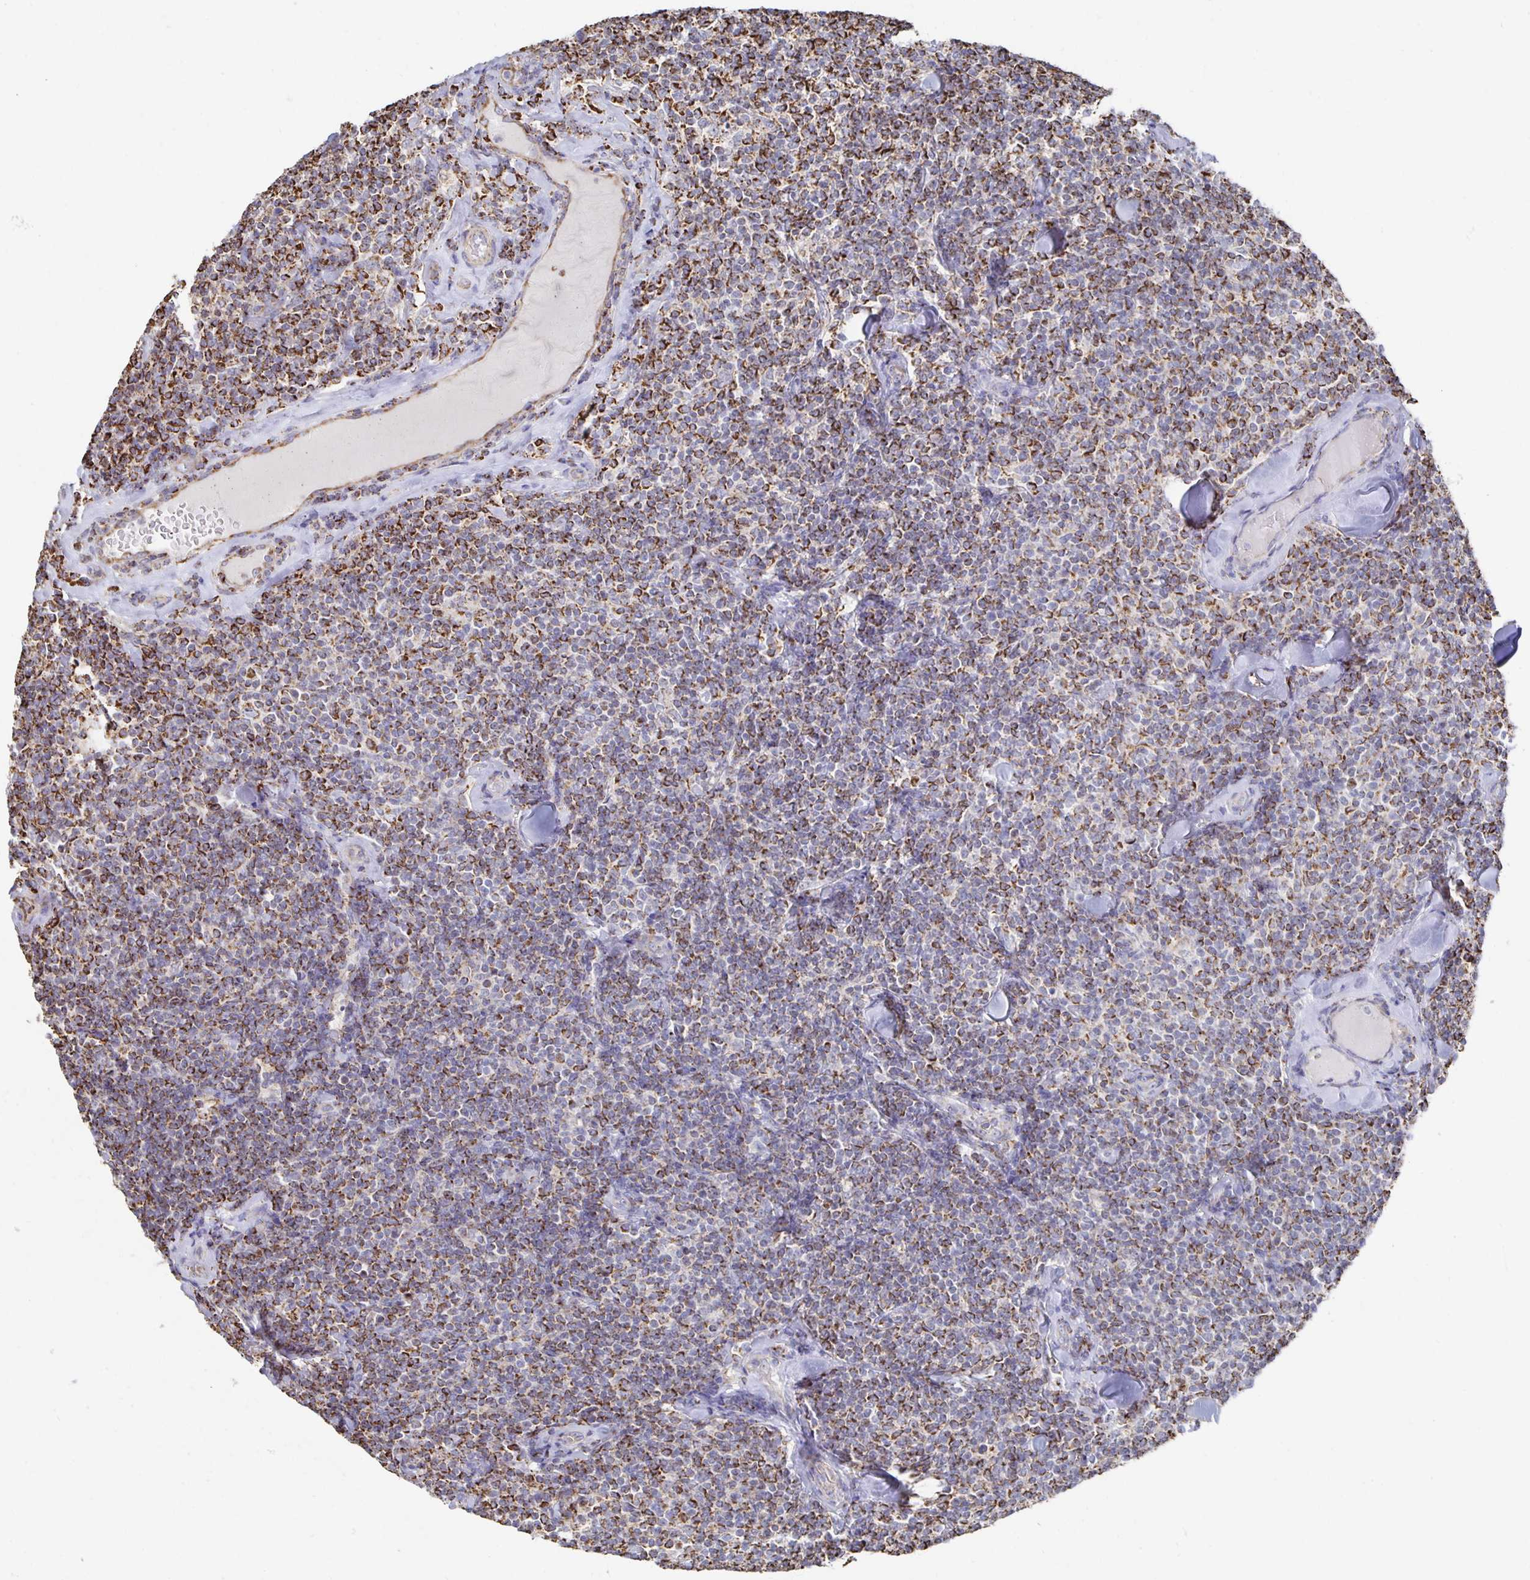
{"staining": {"intensity": "moderate", "quantity": ">75%", "location": "cytoplasmic/membranous"}, "tissue": "lymphoma", "cell_type": "Tumor cells", "image_type": "cancer", "snomed": [{"axis": "morphology", "description": "Malignant lymphoma, non-Hodgkin's type, Low grade"}, {"axis": "topography", "description": "Lymph node"}], "caption": "IHC image of neoplastic tissue: lymphoma stained using immunohistochemistry (IHC) reveals medium levels of moderate protein expression localized specifically in the cytoplasmic/membranous of tumor cells, appearing as a cytoplasmic/membranous brown color.", "gene": "NKX2-8", "patient": {"sex": "female", "age": 56}}